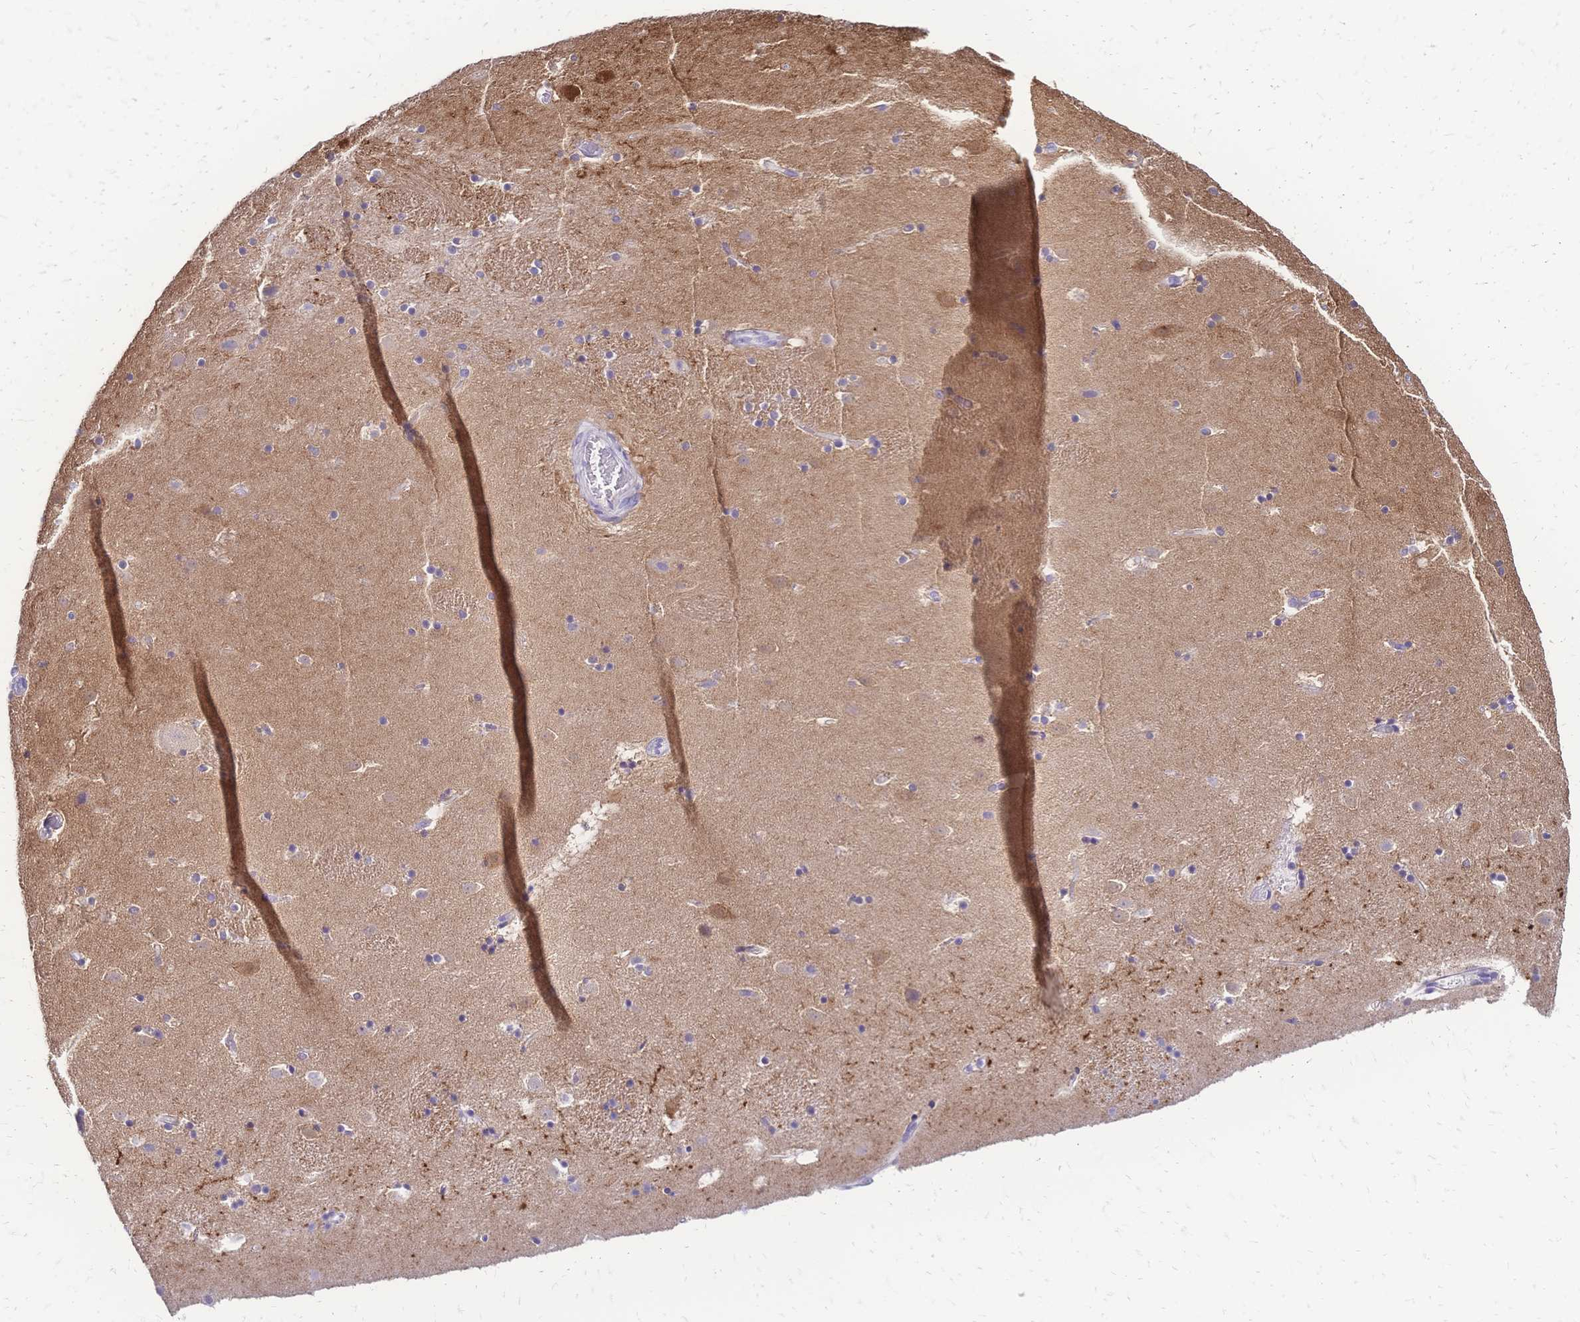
{"staining": {"intensity": "negative", "quantity": "none", "location": "none"}, "tissue": "caudate", "cell_type": "Glial cells", "image_type": "normal", "snomed": [{"axis": "morphology", "description": "Normal tissue, NOS"}, {"axis": "topography", "description": "Lateral ventricle wall"}], "caption": "Protein analysis of unremarkable caudate demonstrates no significant positivity in glial cells.", "gene": "GRB7", "patient": {"sex": "male", "age": 37}}